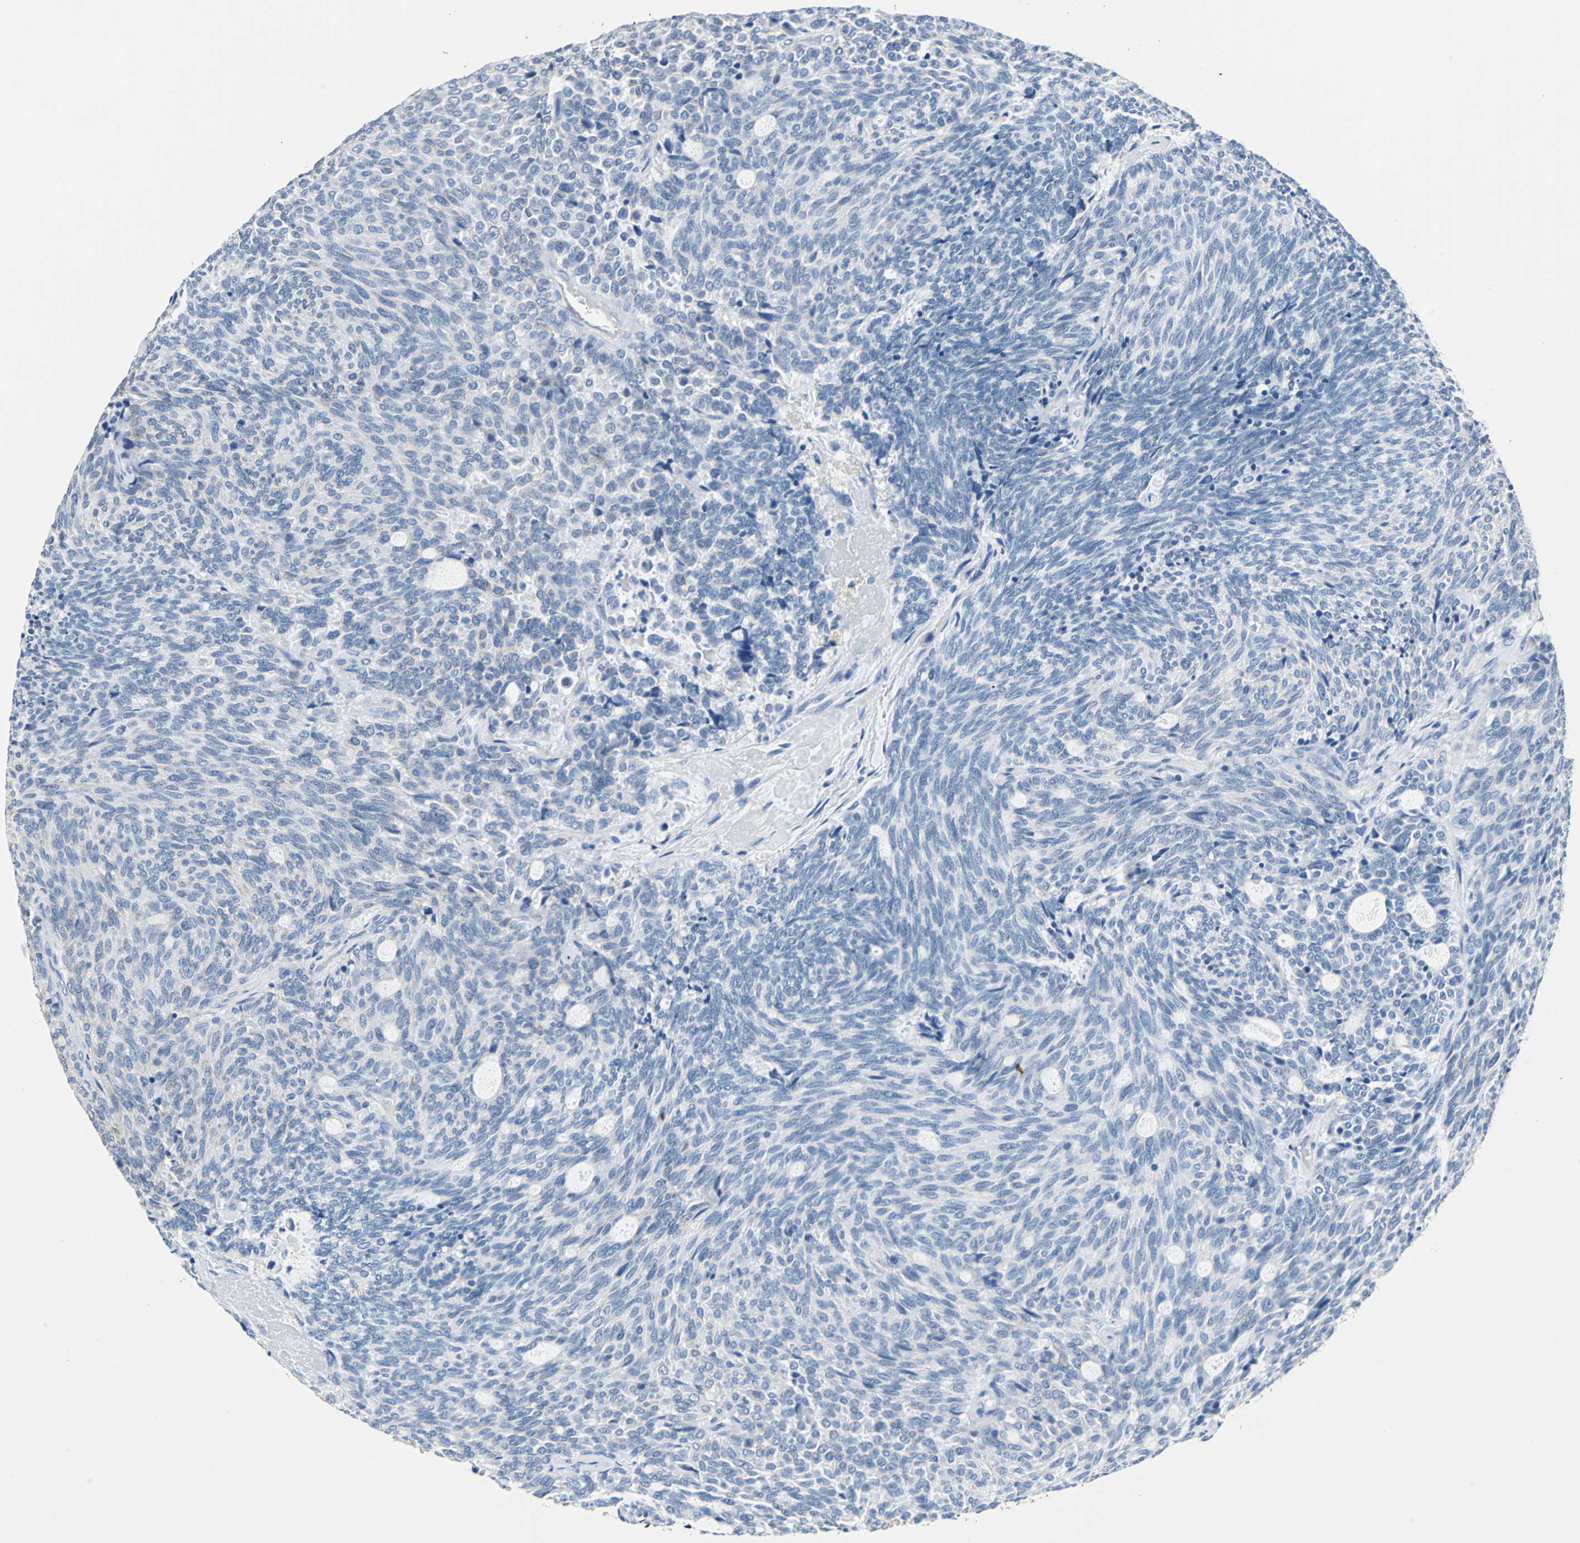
{"staining": {"intensity": "negative", "quantity": "none", "location": "none"}, "tissue": "carcinoid", "cell_type": "Tumor cells", "image_type": "cancer", "snomed": [{"axis": "morphology", "description": "Carcinoid, malignant, NOS"}, {"axis": "topography", "description": "Pancreas"}], "caption": "Tumor cells show no significant protein positivity in malignant carcinoid.", "gene": "TEX264", "patient": {"sex": "female", "age": 54}}